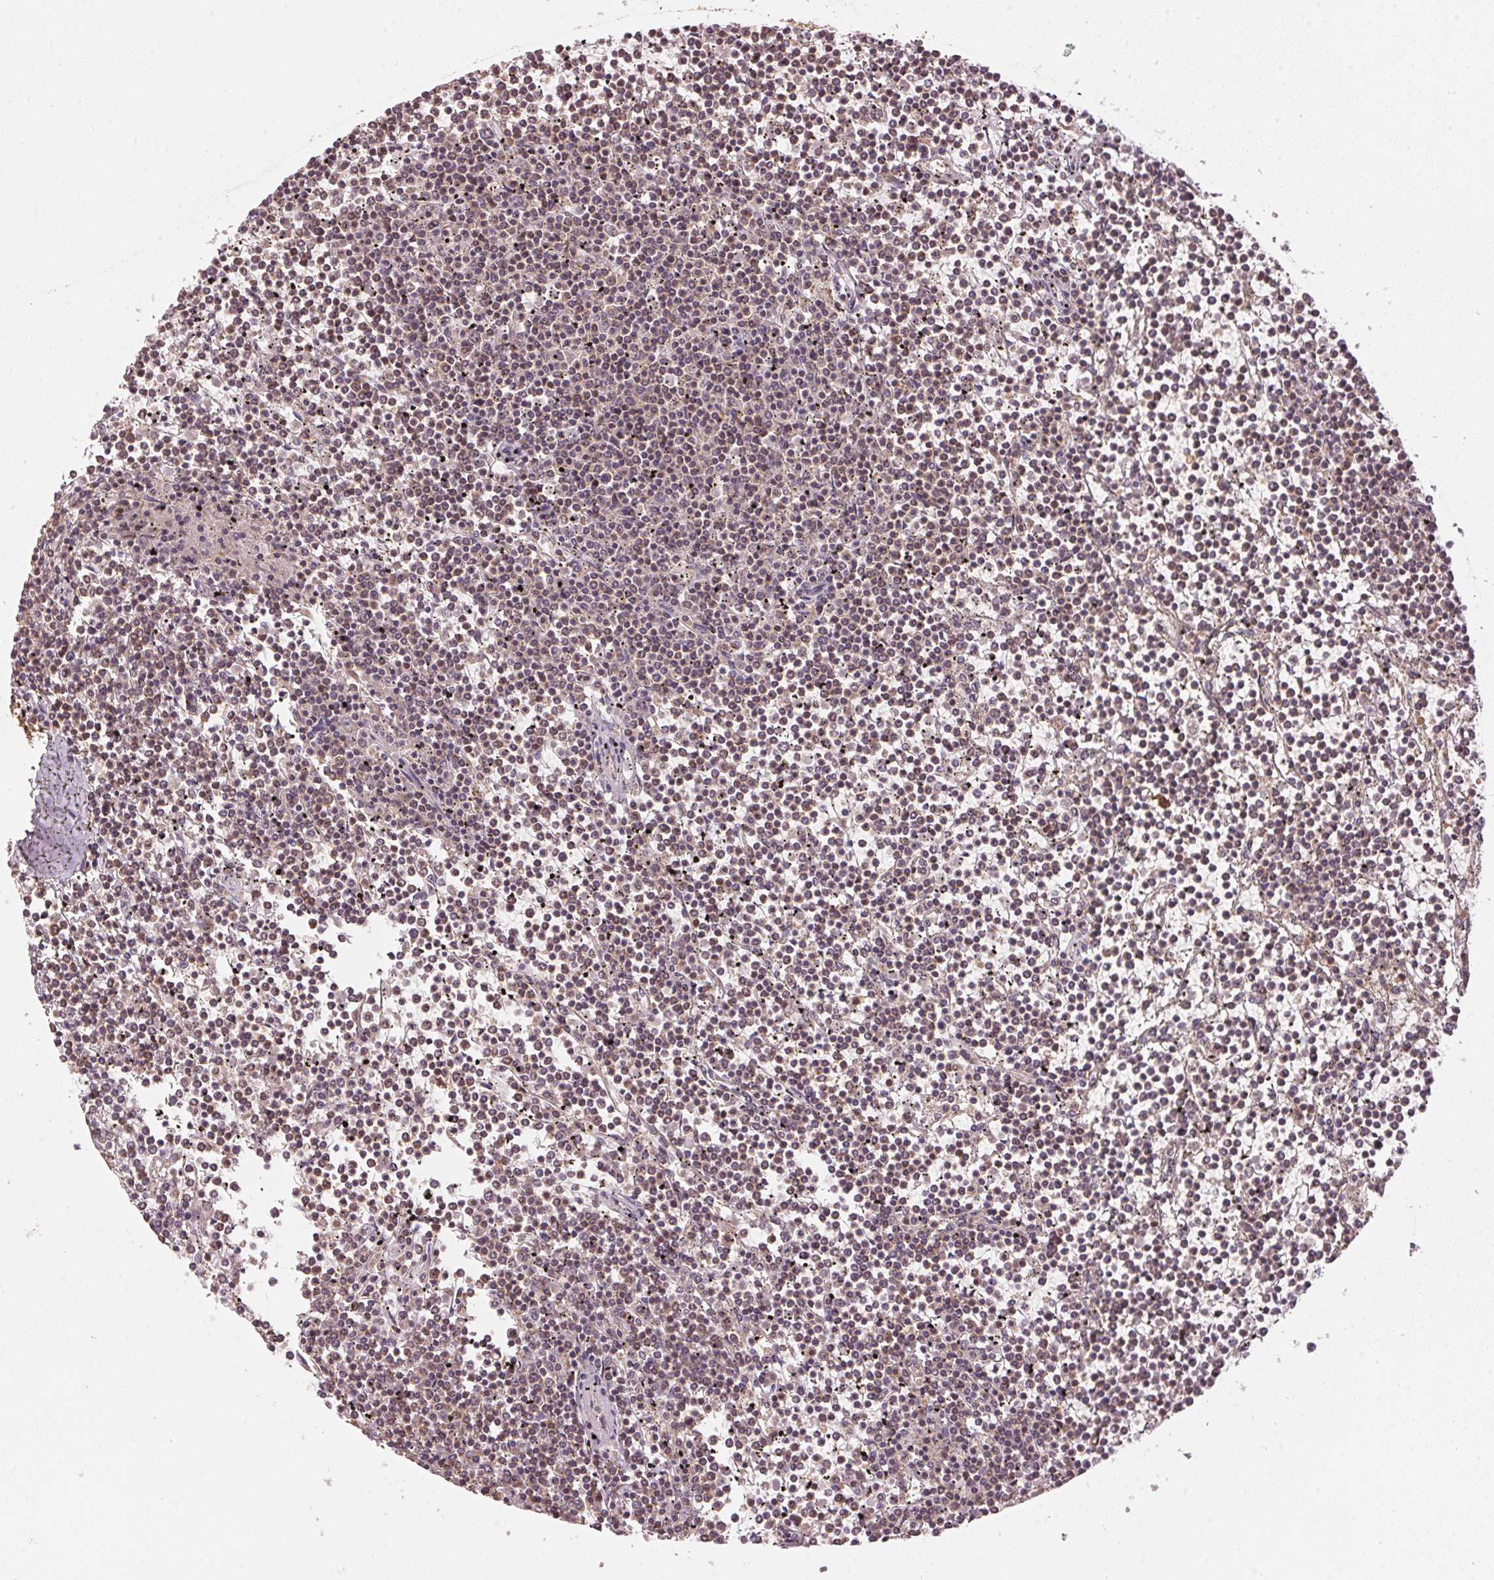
{"staining": {"intensity": "negative", "quantity": "none", "location": "none"}, "tissue": "lymphoma", "cell_type": "Tumor cells", "image_type": "cancer", "snomed": [{"axis": "morphology", "description": "Malignant lymphoma, non-Hodgkin's type, Low grade"}, {"axis": "topography", "description": "Spleen"}], "caption": "Tumor cells are negative for brown protein staining in lymphoma. (Stains: DAB (3,3'-diaminobenzidine) immunohistochemistry (IHC) with hematoxylin counter stain, Microscopy: brightfield microscopy at high magnification).", "gene": "ARHGAP6", "patient": {"sex": "female", "age": 19}}